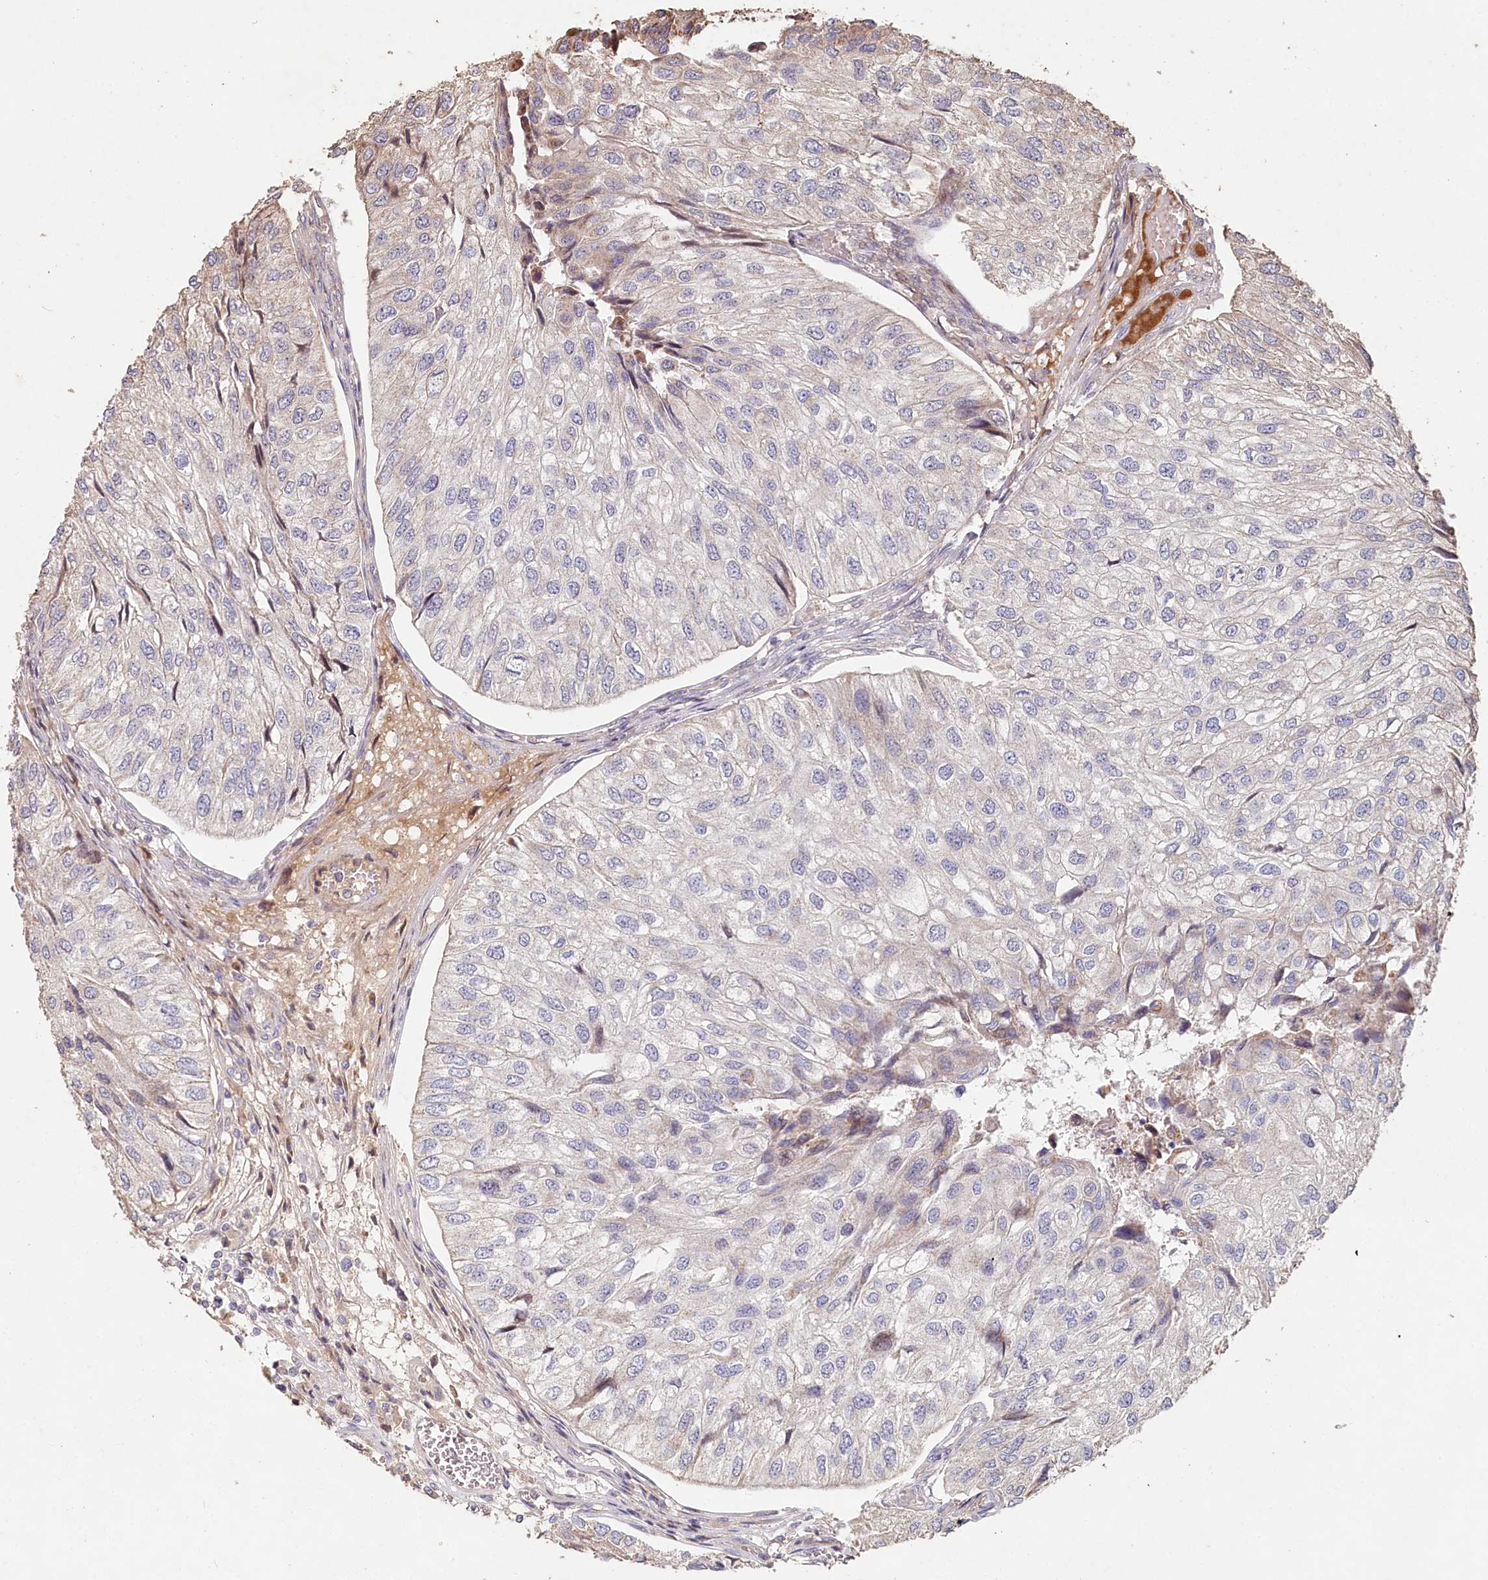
{"staining": {"intensity": "weak", "quantity": "<25%", "location": "cytoplasmic/membranous"}, "tissue": "urothelial cancer", "cell_type": "Tumor cells", "image_type": "cancer", "snomed": [{"axis": "morphology", "description": "Urothelial carcinoma, Low grade"}, {"axis": "topography", "description": "Urinary bladder"}], "caption": "Immunohistochemical staining of human urothelial carcinoma (low-grade) demonstrates no significant expression in tumor cells.", "gene": "HAL", "patient": {"sex": "female", "age": 89}}